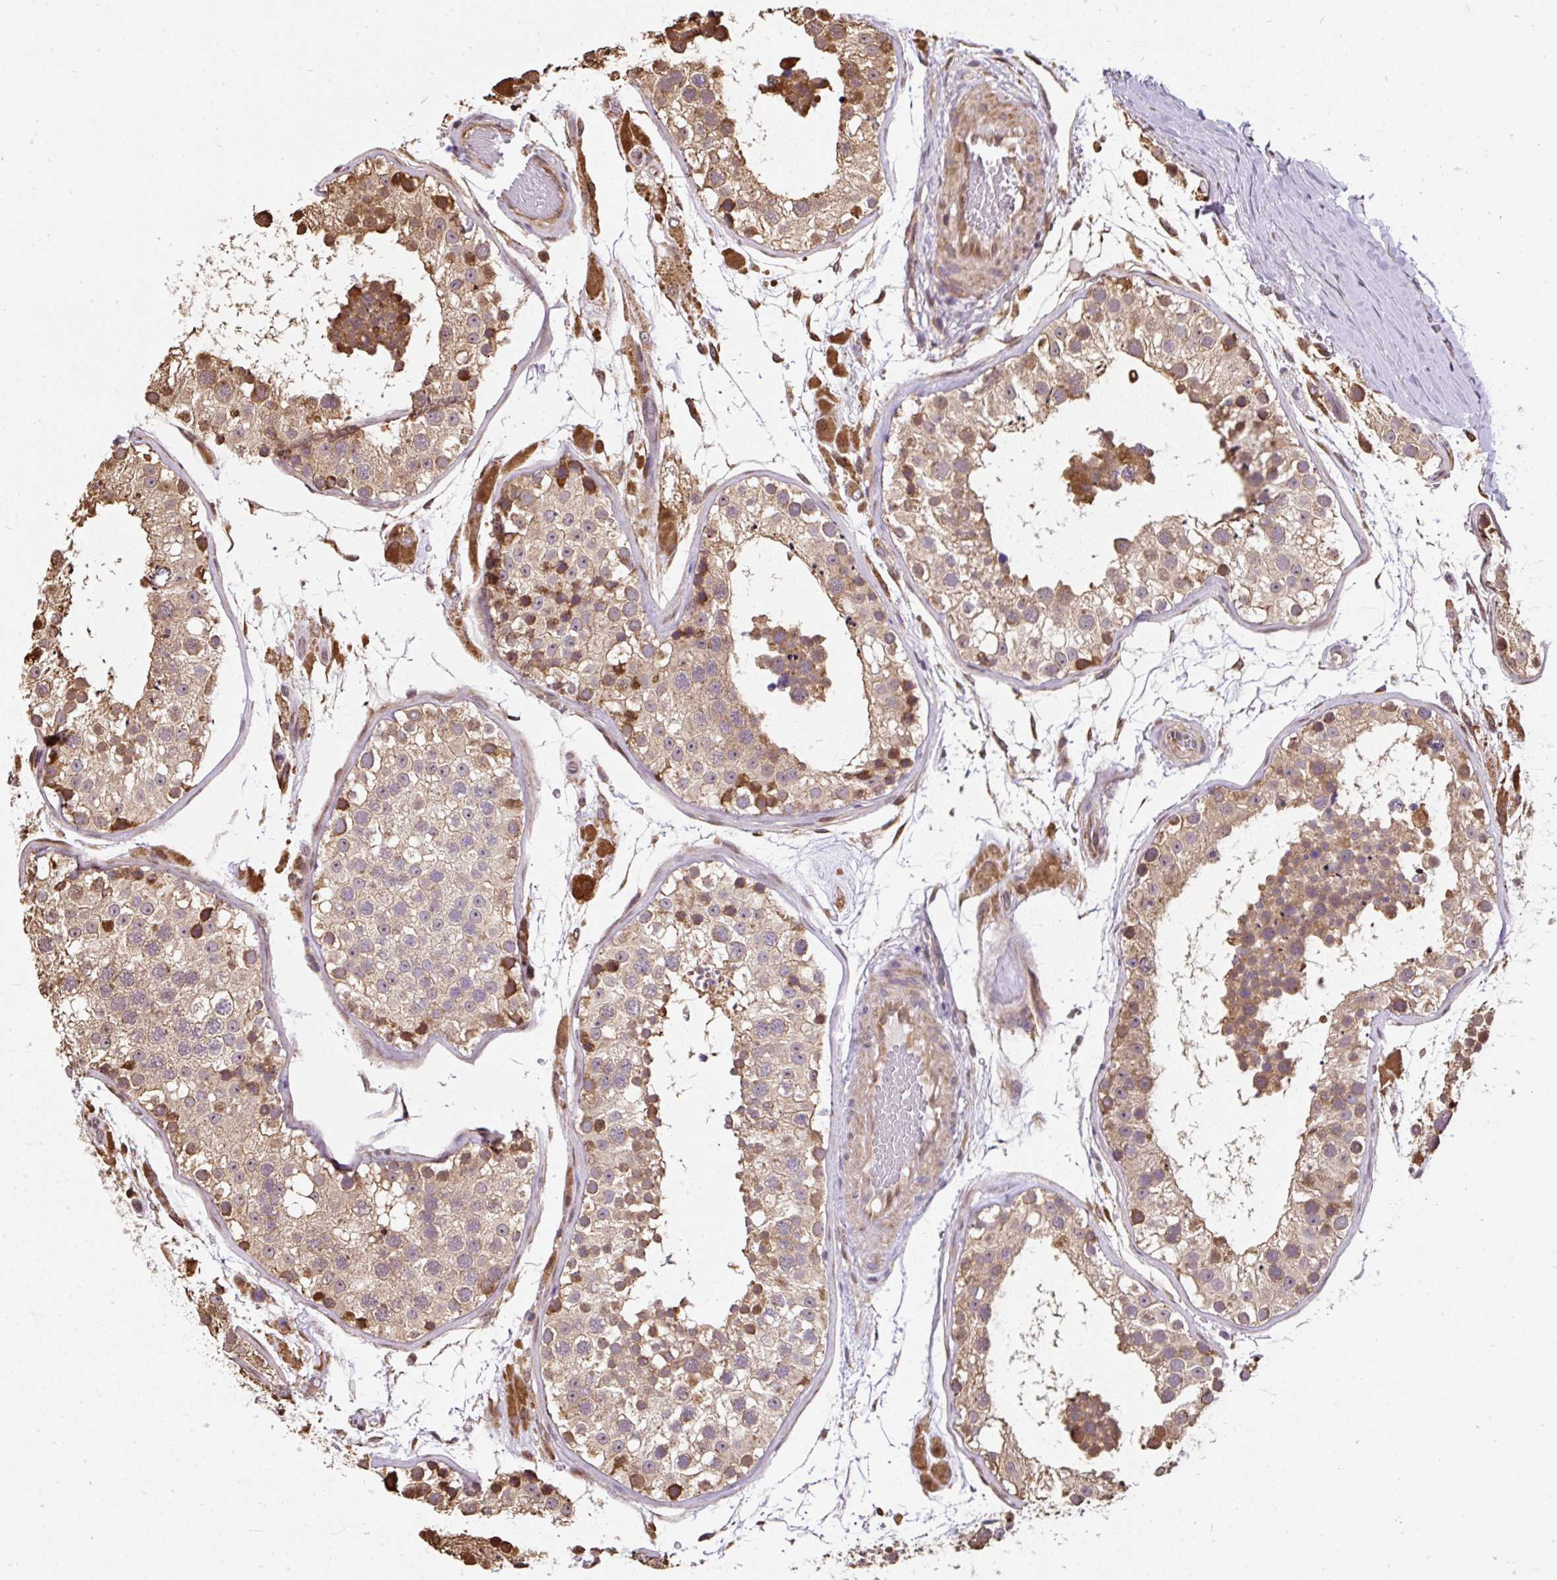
{"staining": {"intensity": "moderate", "quantity": "25%-75%", "location": "cytoplasmic/membranous"}, "tissue": "testis", "cell_type": "Cells in seminiferous ducts", "image_type": "normal", "snomed": [{"axis": "morphology", "description": "Normal tissue, NOS"}, {"axis": "topography", "description": "Testis"}], "caption": "Immunohistochemical staining of normal human testis displays medium levels of moderate cytoplasmic/membranous positivity in approximately 25%-75% of cells in seminiferous ducts. (IHC, brightfield microscopy, high magnification).", "gene": "PUS7L", "patient": {"sex": "male", "age": 26}}